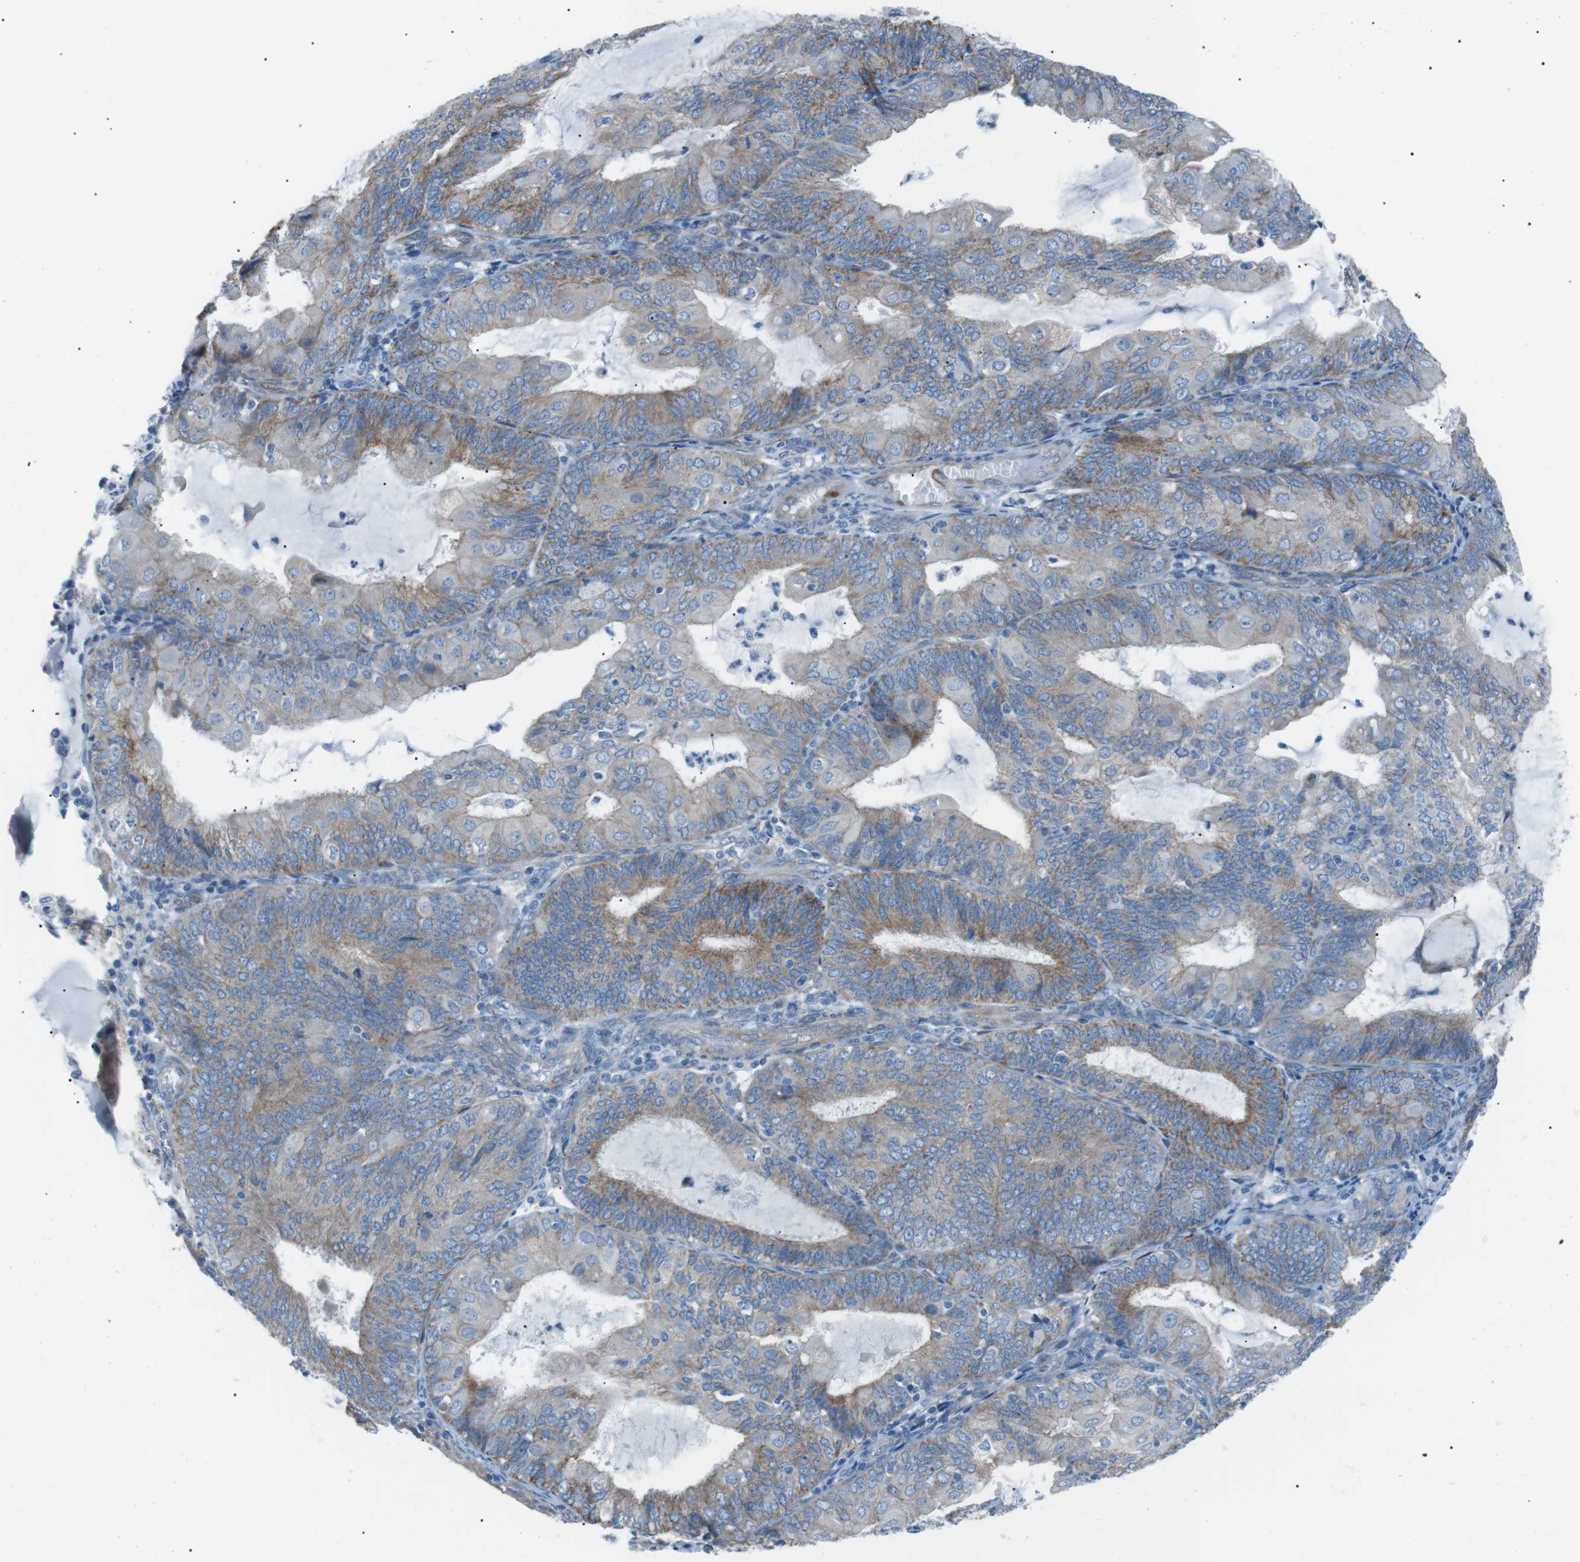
{"staining": {"intensity": "weak", "quantity": "25%-75%", "location": "cytoplasmic/membranous"}, "tissue": "endometrial cancer", "cell_type": "Tumor cells", "image_type": "cancer", "snomed": [{"axis": "morphology", "description": "Adenocarcinoma, NOS"}, {"axis": "topography", "description": "Endometrium"}], "caption": "Endometrial adenocarcinoma stained with IHC demonstrates weak cytoplasmic/membranous staining in approximately 25%-75% of tumor cells.", "gene": "MTARC2", "patient": {"sex": "female", "age": 81}}